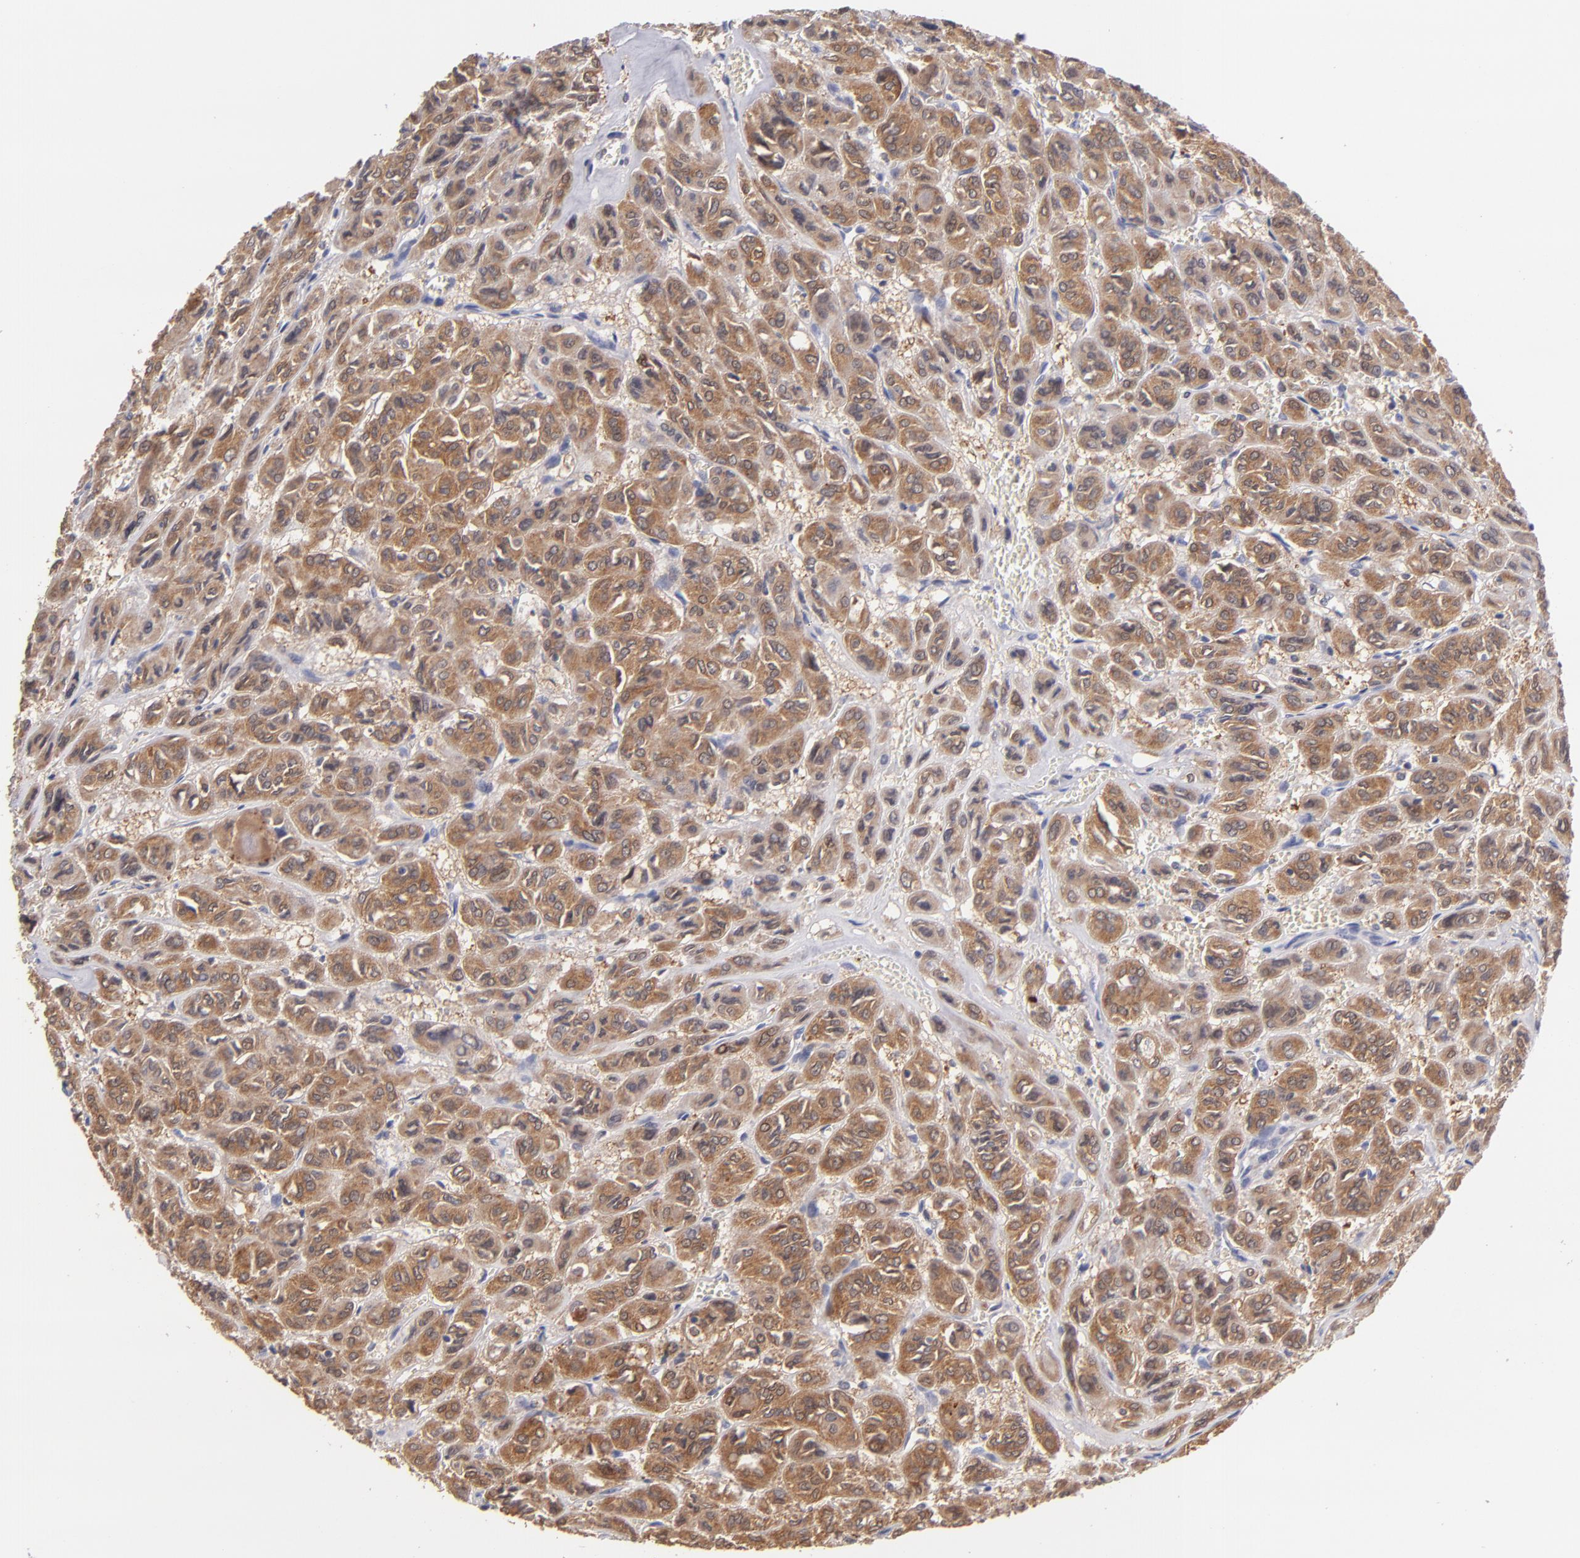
{"staining": {"intensity": "strong", "quantity": ">75%", "location": "cytoplasmic/membranous"}, "tissue": "thyroid cancer", "cell_type": "Tumor cells", "image_type": "cancer", "snomed": [{"axis": "morphology", "description": "Follicular adenoma carcinoma, NOS"}, {"axis": "topography", "description": "Thyroid gland"}], "caption": "A photomicrograph of follicular adenoma carcinoma (thyroid) stained for a protein displays strong cytoplasmic/membranous brown staining in tumor cells. The staining is performed using DAB brown chromogen to label protein expression. The nuclei are counter-stained blue using hematoxylin.", "gene": "PRKCD", "patient": {"sex": "female", "age": 71}}